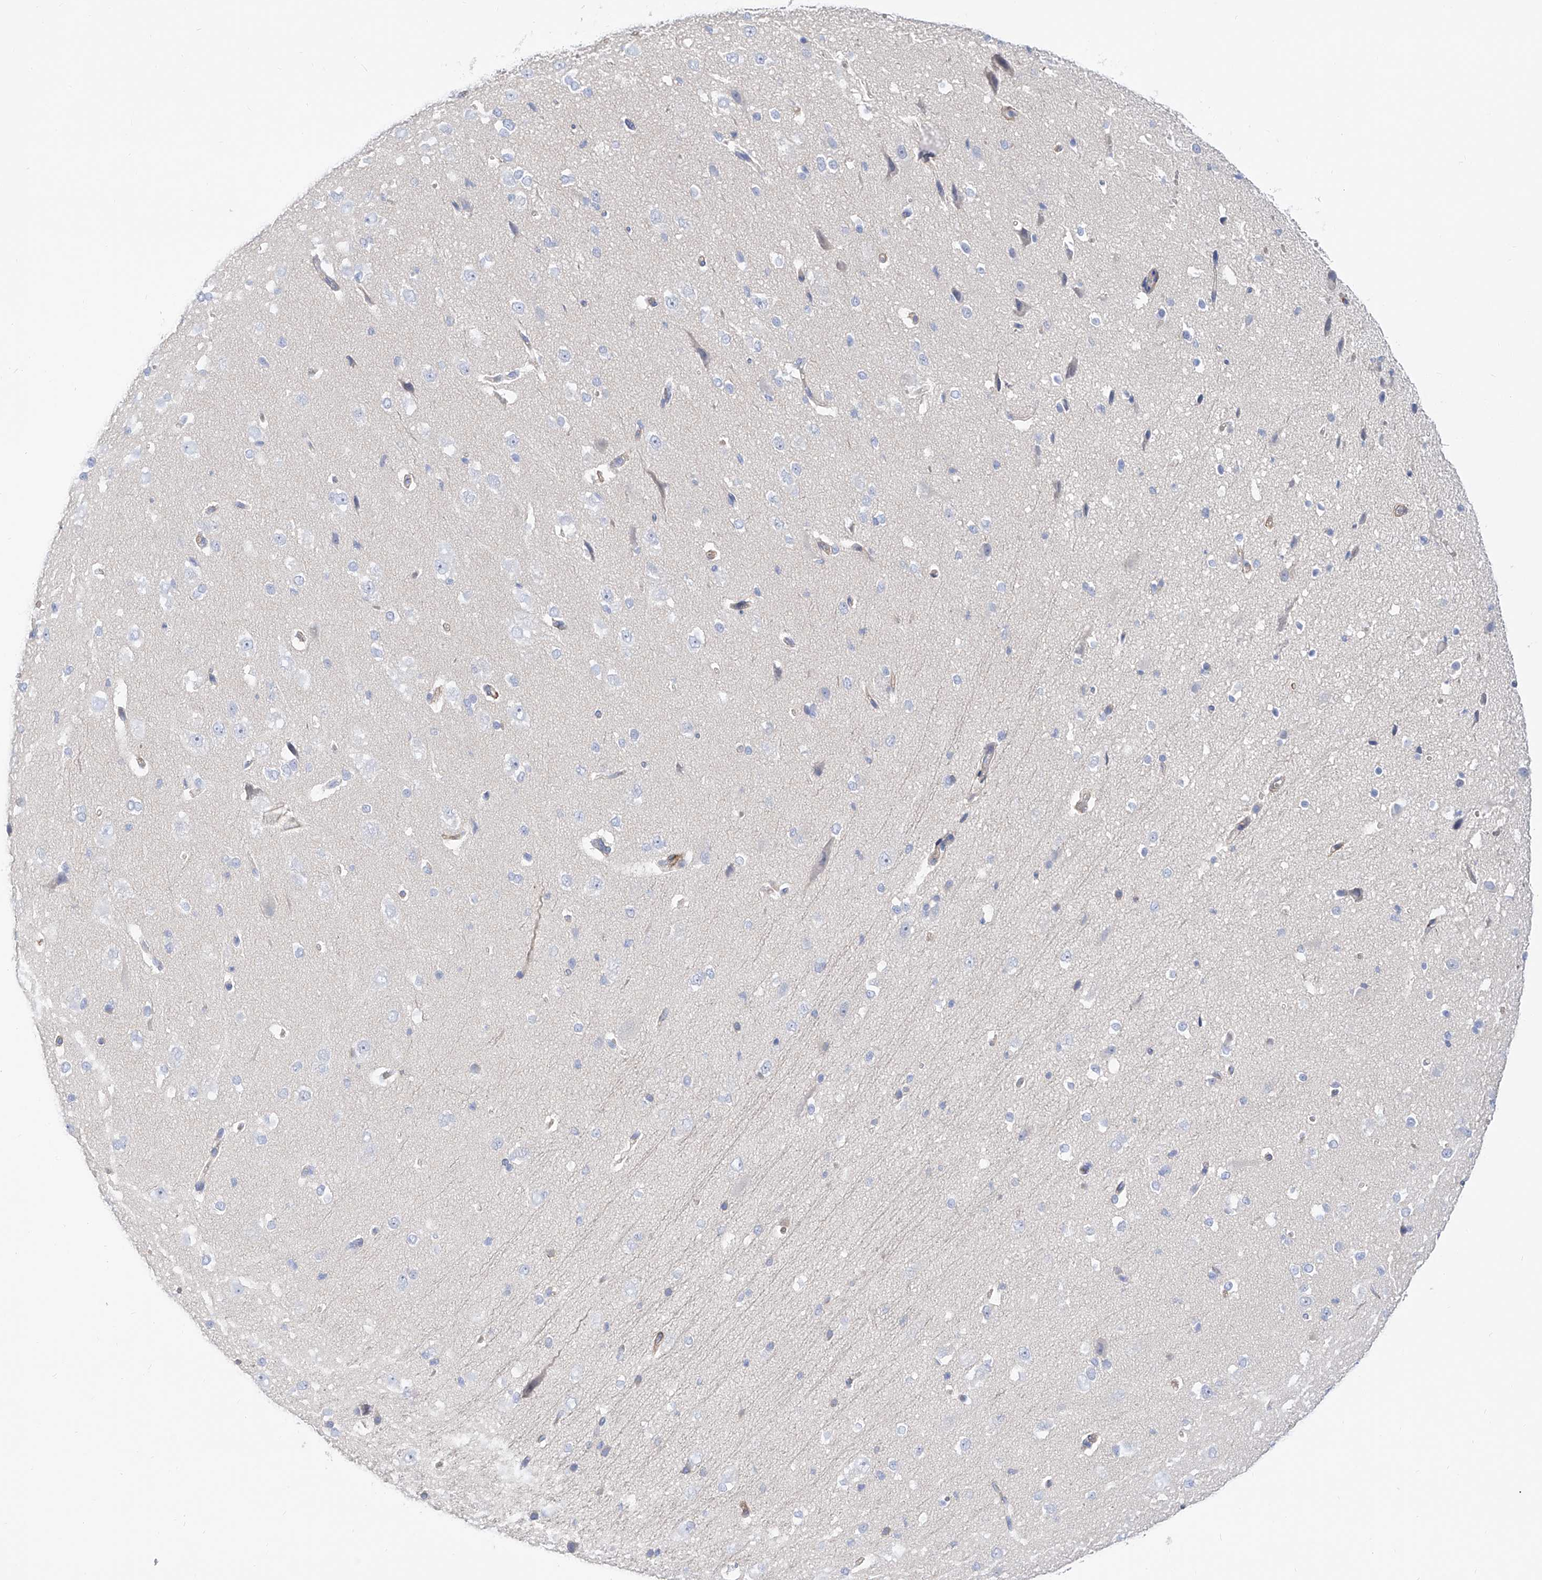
{"staining": {"intensity": "moderate", "quantity": "<25%", "location": "cytoplasmic/membranous"}, "tissue": "cerebral cortex", "cell_type": "Endothelial cells", "image_type": "normal", "snomed": [{"axis": "morphology", "description": "Normal tissue, NOS"}, {"axis": "morphology", "description": "Developmental malformation"}, {"axis": "topography", "description": "Cerebral cortex"}], "caption": "Cerebral cortex stained with DAB immunohistochemistry shows low levels of moderate cytoplasmic/membranous staining in about <25% of endothelial cells.", "gene": "LCA5", "patient": {"sex": "female", "age": 30}}